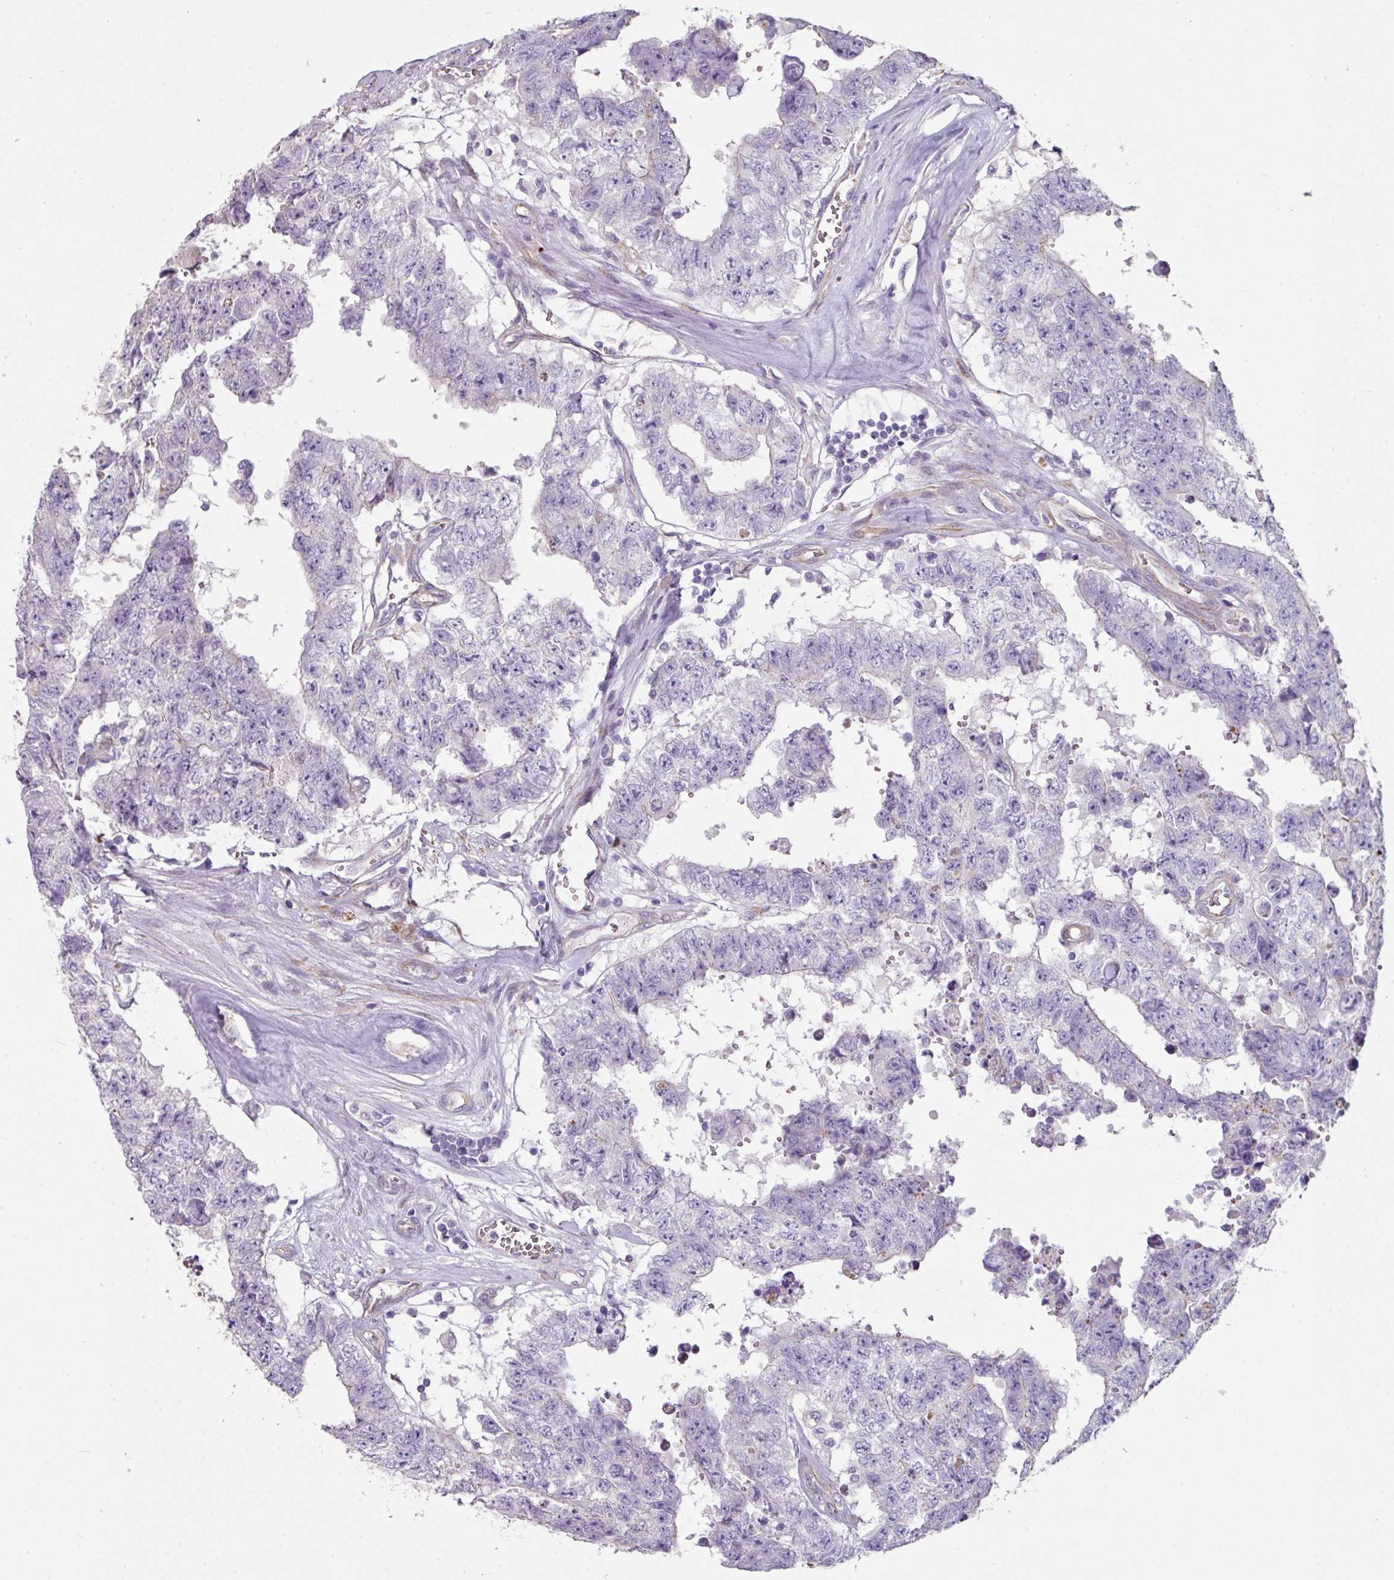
{"staining": {"intensity": "negative", "quantity": "none", "location": "none"}, "tissue": "testis cancer", "cell_type": "Tumor cells", "image_type": "cancer", "snomed": [{"axis": "morphology", "description": "Normal tissue, NOS"}, {"axis": "morphology", "description": "Carcinoma, Embryonal, NOS"}, {"axis": "topography", "description": "Testis"}, {"axis": "topography", "description": "Epididymis"}], "caption": "IHC photomicrograph of neoplastic tissue: testis cancer stained with DAB exhibits no significant protein expression in tumor cells.", "gene": "ANO9", "patient": {"sex": "male", "age": 25}}